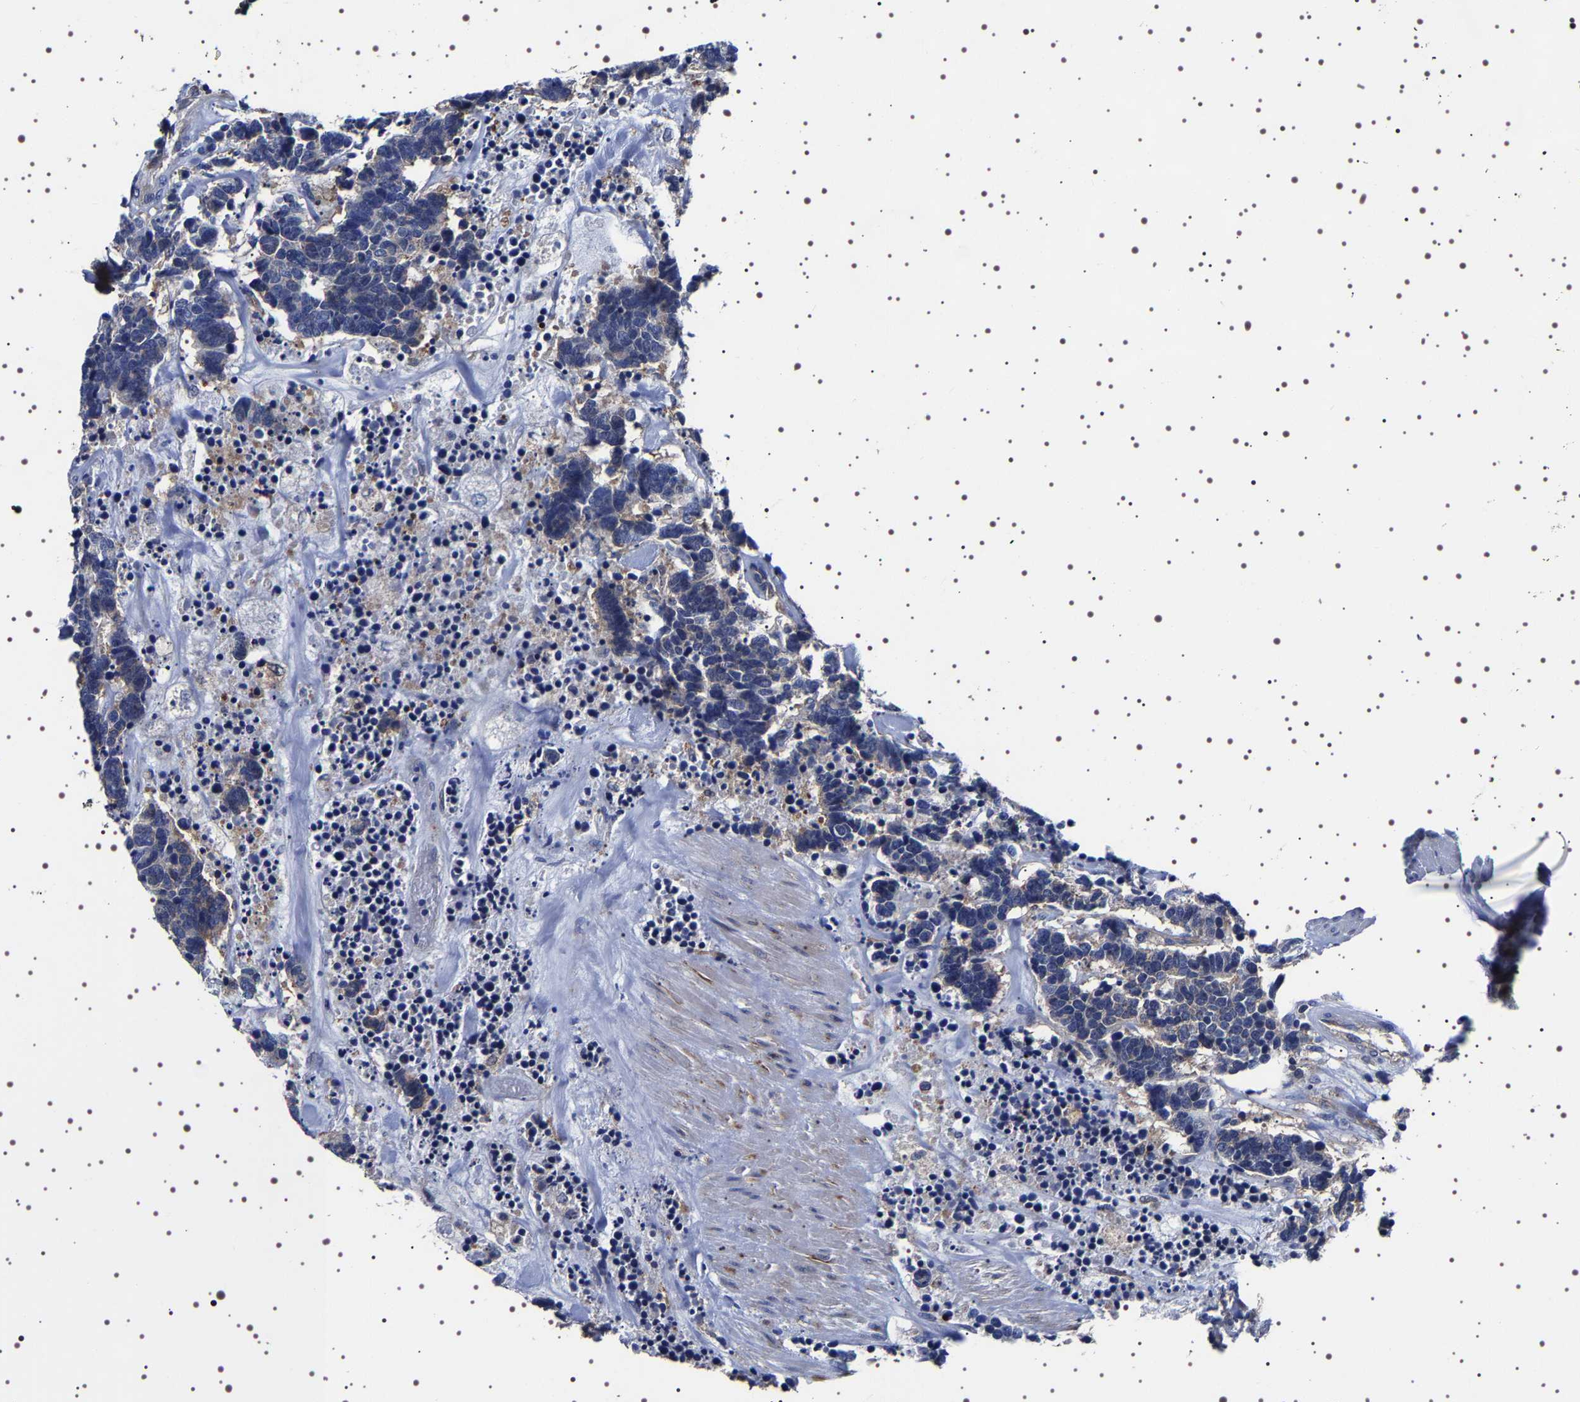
{"staining": {"intensity": "weak", "quantity": "<25%", "location": "cytoplasmic/membranous"}, "tissue": "carcinoid", "cell_type": "Tumor cells", "image_type": "cancer", "snomed": [{"axis": "morphology", "description": "Carcinoma, NOS"}, {"axis": "morphology", "description": "Carcinoid, malignant, NOS"}, {"axis": "topography", "description": "Urinary bladder"}], "caption": "Carcinoma was stained to show a protein in brown. There is no significant staining in tumor cells.", "gene": "DARS1", "patient": {"sex": "male", "age": 57}}